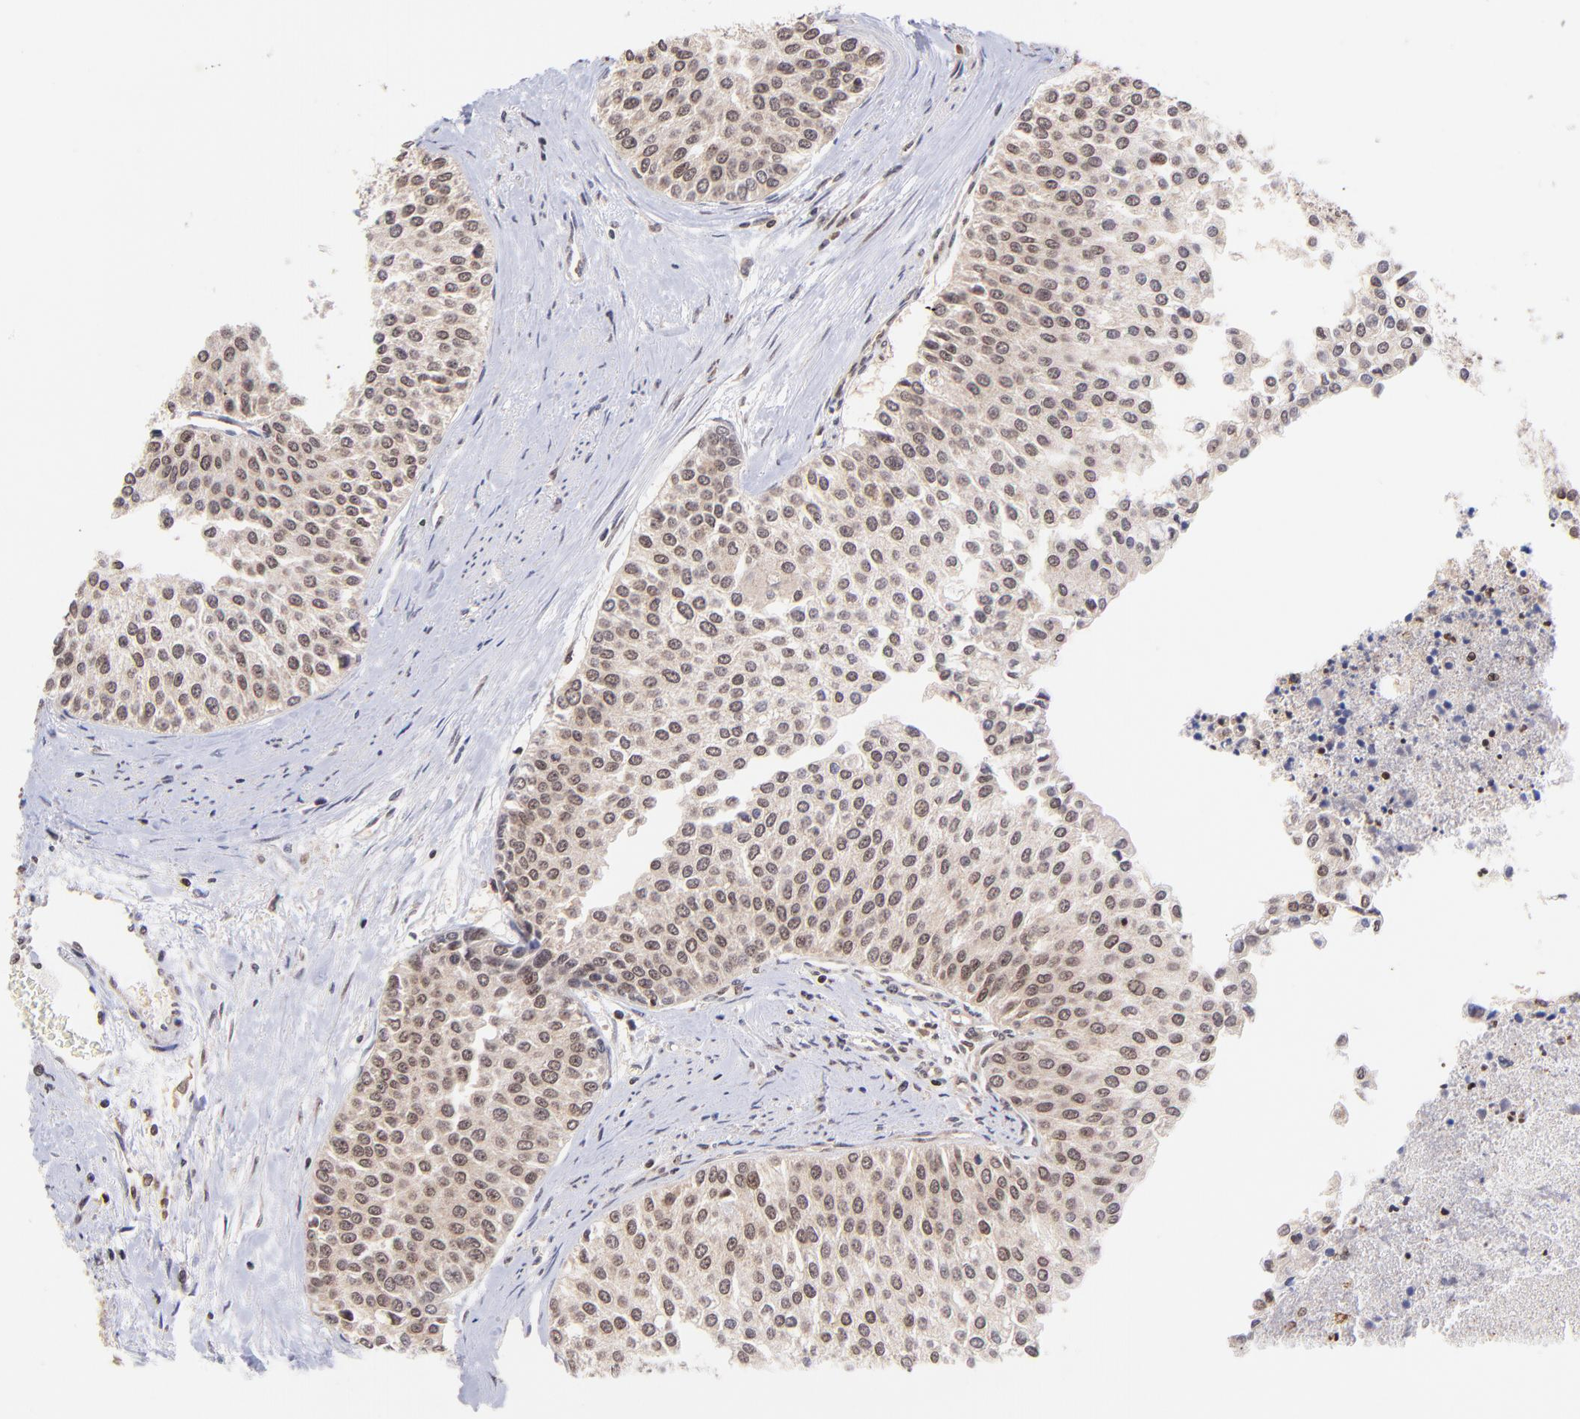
{"staining": {"intensity": "weak", "quantity": ">75%", "location": "cytoplasmic/membranous,nuclear"}, "tissue": "urothelial cancer", "cell_type": "Tumor cells", "image_type": "cancer", "snomed": [{"axis": "morphology", "description": "Urothelial carcinoma, Low grade"}, {"axis": "topography", "description": "Urinary bladder"}], "caption": "This micrograph exhibits urothelial cancer stained with IHC to label a protein in brown. The cytoplasmic/membranous and nuclear of tumor cells show weak positivity for the protein. Nuclei are counter-stained blue.", "gene": "WDR25", "patient": {"sex": "female", "age": 73}}